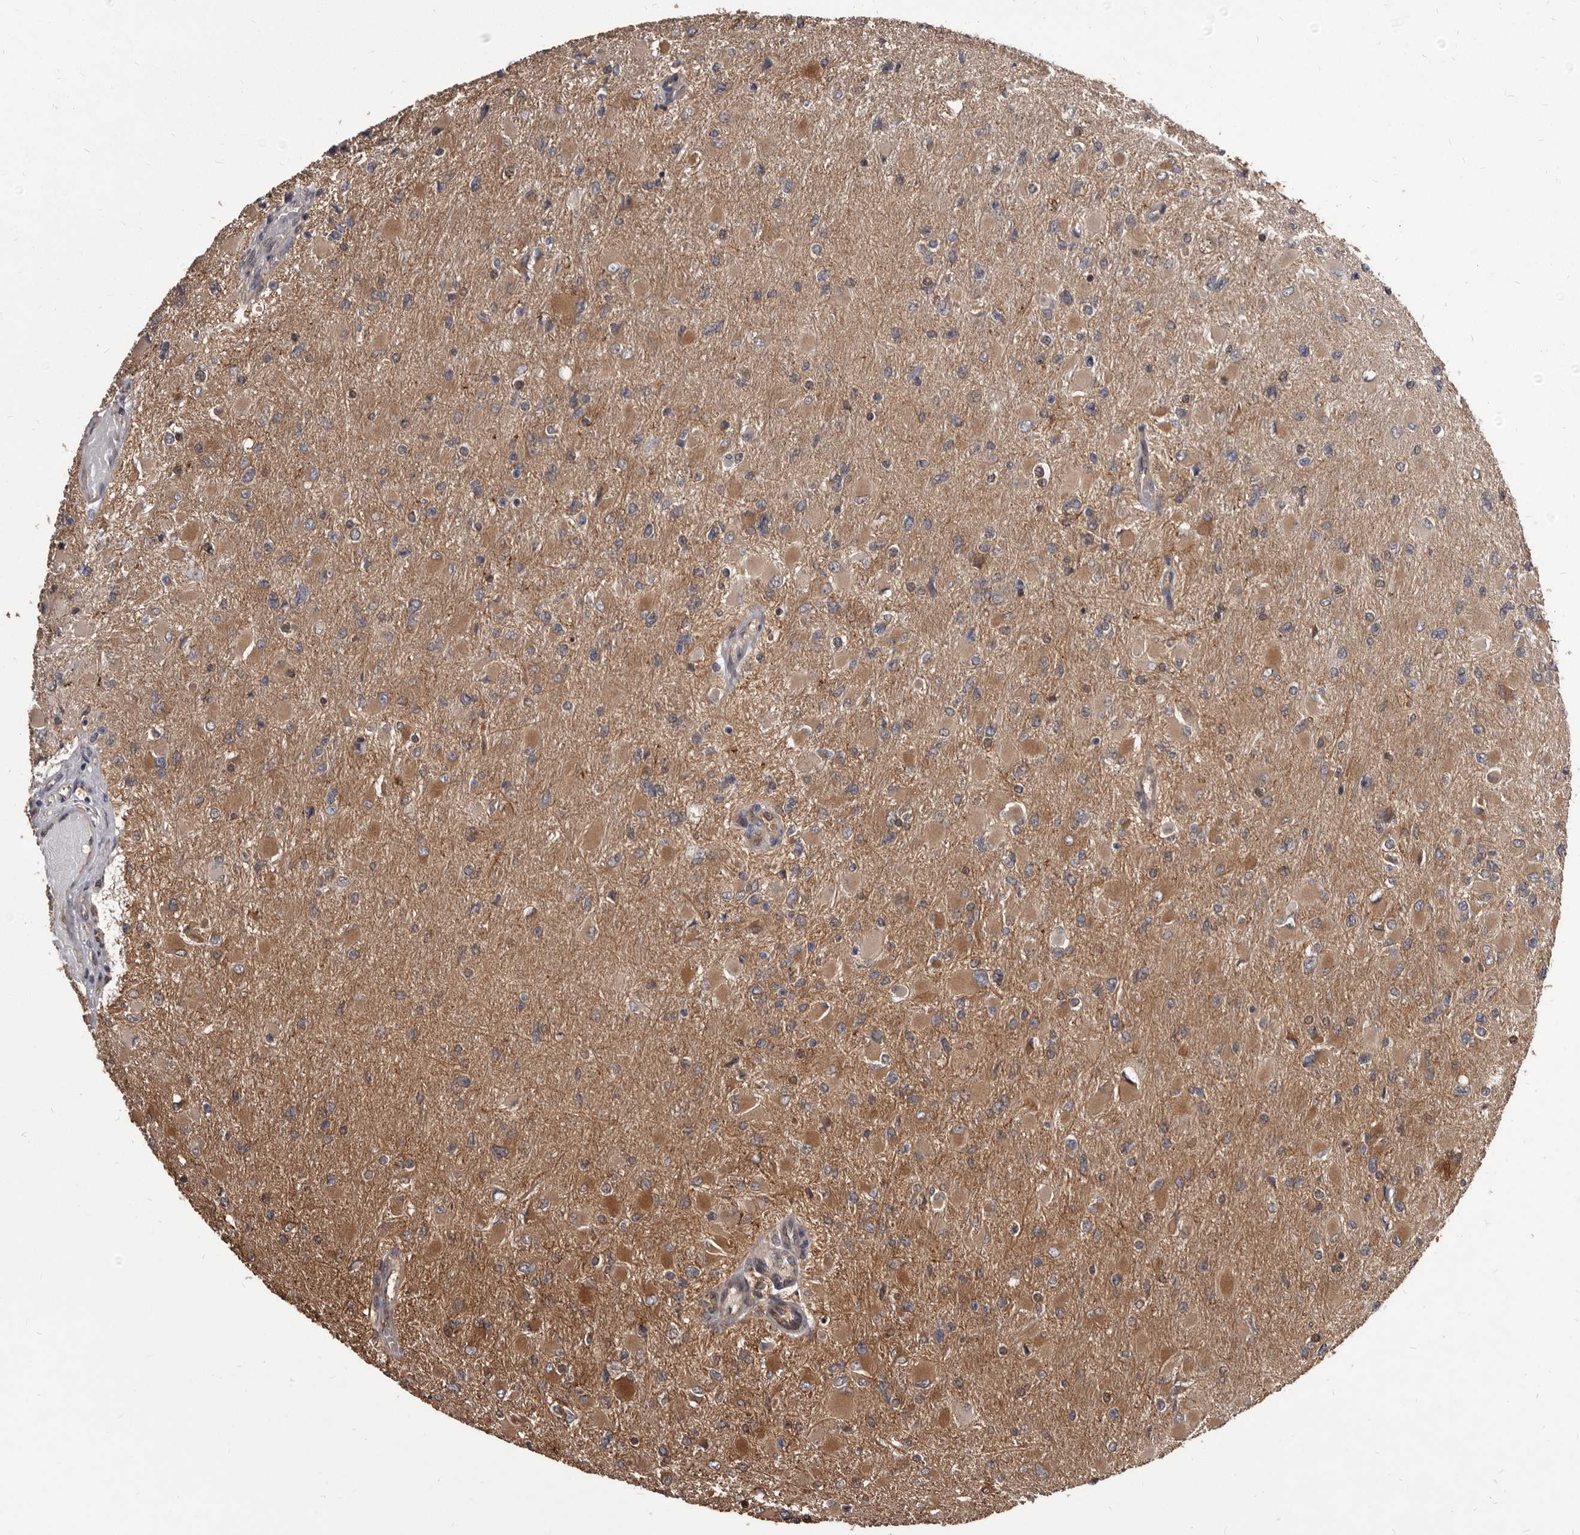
{"staining": {"intensity": "weak", "quantity": "25%-75%", "location": "cytoplasmic/membranous"}, "tissue": "glioma", "cell_type": "Tumor cells", "image_type": "cancer", "snomed": [{"axis": "morphology", "description": "Glioma, malignant, High grade"}, {"axis": "topography", "description": "Cerebral cortex"}], "caption": "Immunohistochemistry (IHC) (DAB (3,3'-diaminobenzidine)) staining of glioma shows weak cytoplasmic/membranous protein staining in about 25%-75% of tumor cells.", "gene": "ADAMTS20", "patient": {"sex": "female", "age": 36}}